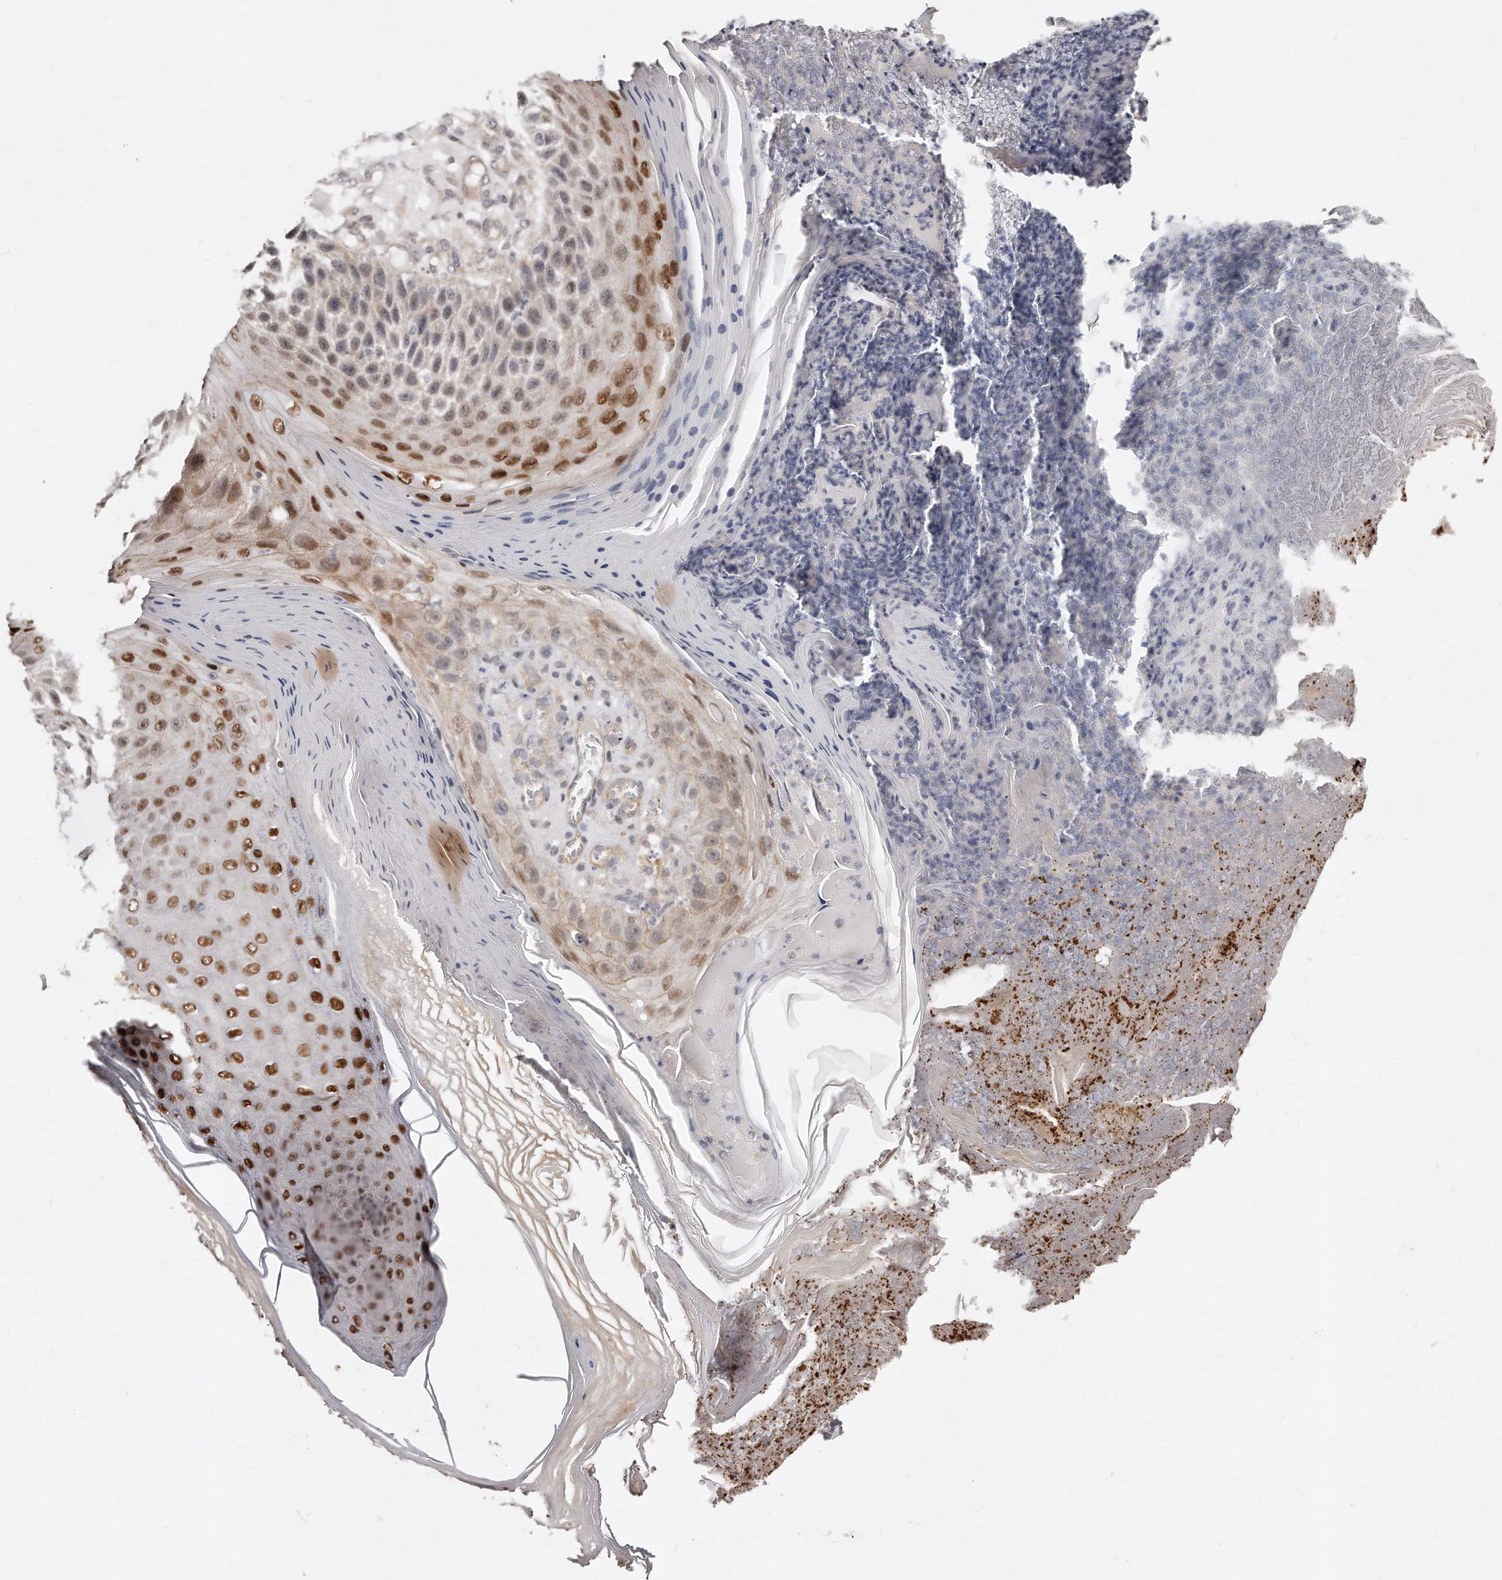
{"staining": {"intensity": "strong", "quantity": "25%-75%", "location": "nuclear"}, "tissue": "skin cancer", "cell_type": "Tumor cells", "image_type": "cancer", "snomed": [{"axis": "morphology", "description": "Squamous cell carcinoma, NOS"}, {"axis": "topography", "description": "Skin"}], "caption": "Skin cancer (squamous cell carcinoma) tissue reveals strong nuclear positivity in about 25%-75% of tumor cells, visualized by immunohistochemistry.", "gene": "CASZ1", "patient": {"sex": "female", "age": 88}}